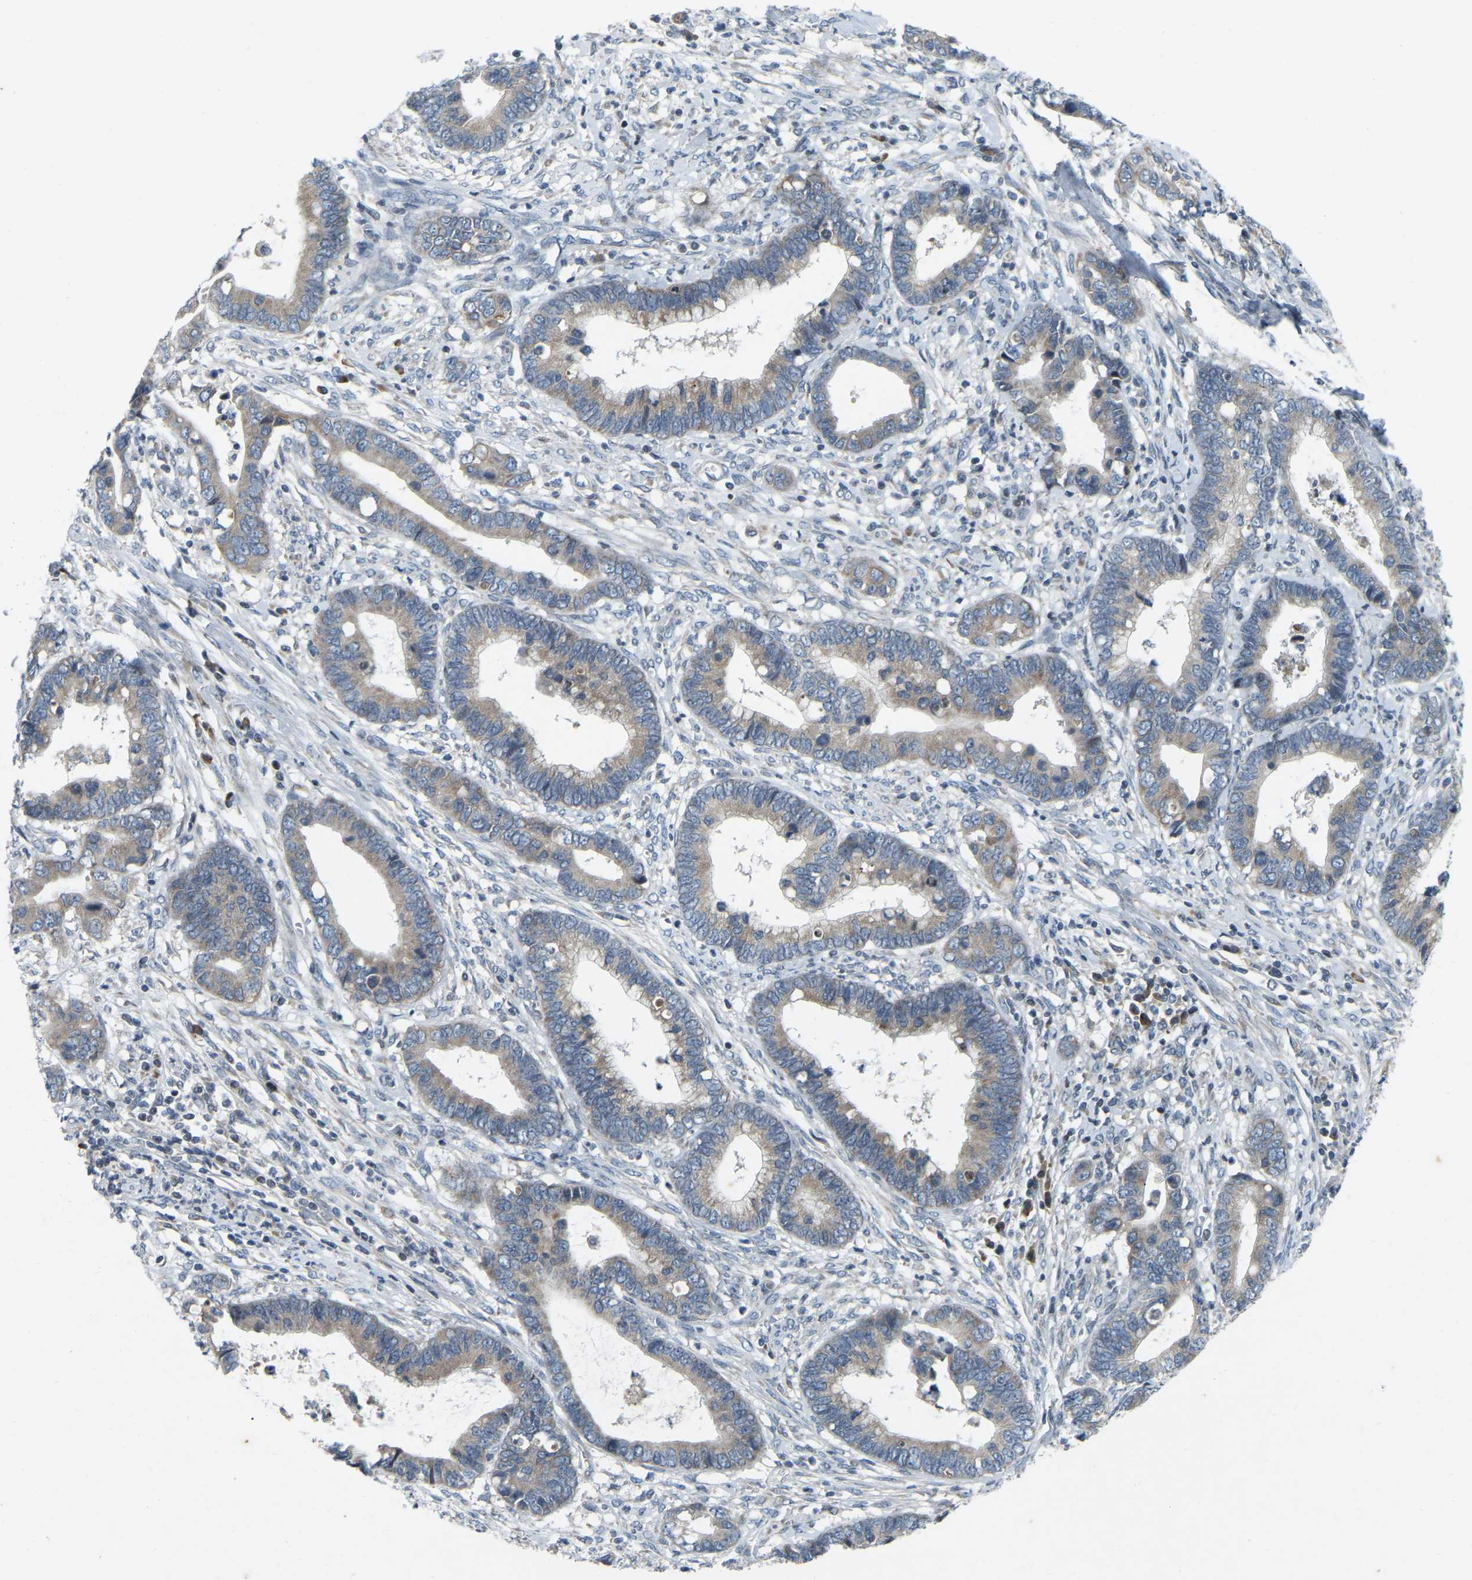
{"staining": {"intensity": "weak", "quantity": ">75%", "location": "cytoplasmic/membranous"}, "tissue": "cervical cancer", "cell_type": "Tumor cells", "image_type": "cancer", "snomed": [{"axis": "morphology", "description": "Adenocarcinoma, NOS"}, {"axis": "topography", "description": "Cervix"}], "caption": "This image demonstrates cervical adenocarcinoma stained with IHC to label a protein in brown. The cytoplasmic/membranous of tumor cells show weak positivity for the protein. Nuclei are counter-stained blue.", "gene": "PARL", "patient": {"sex": "female", "age": 44}}